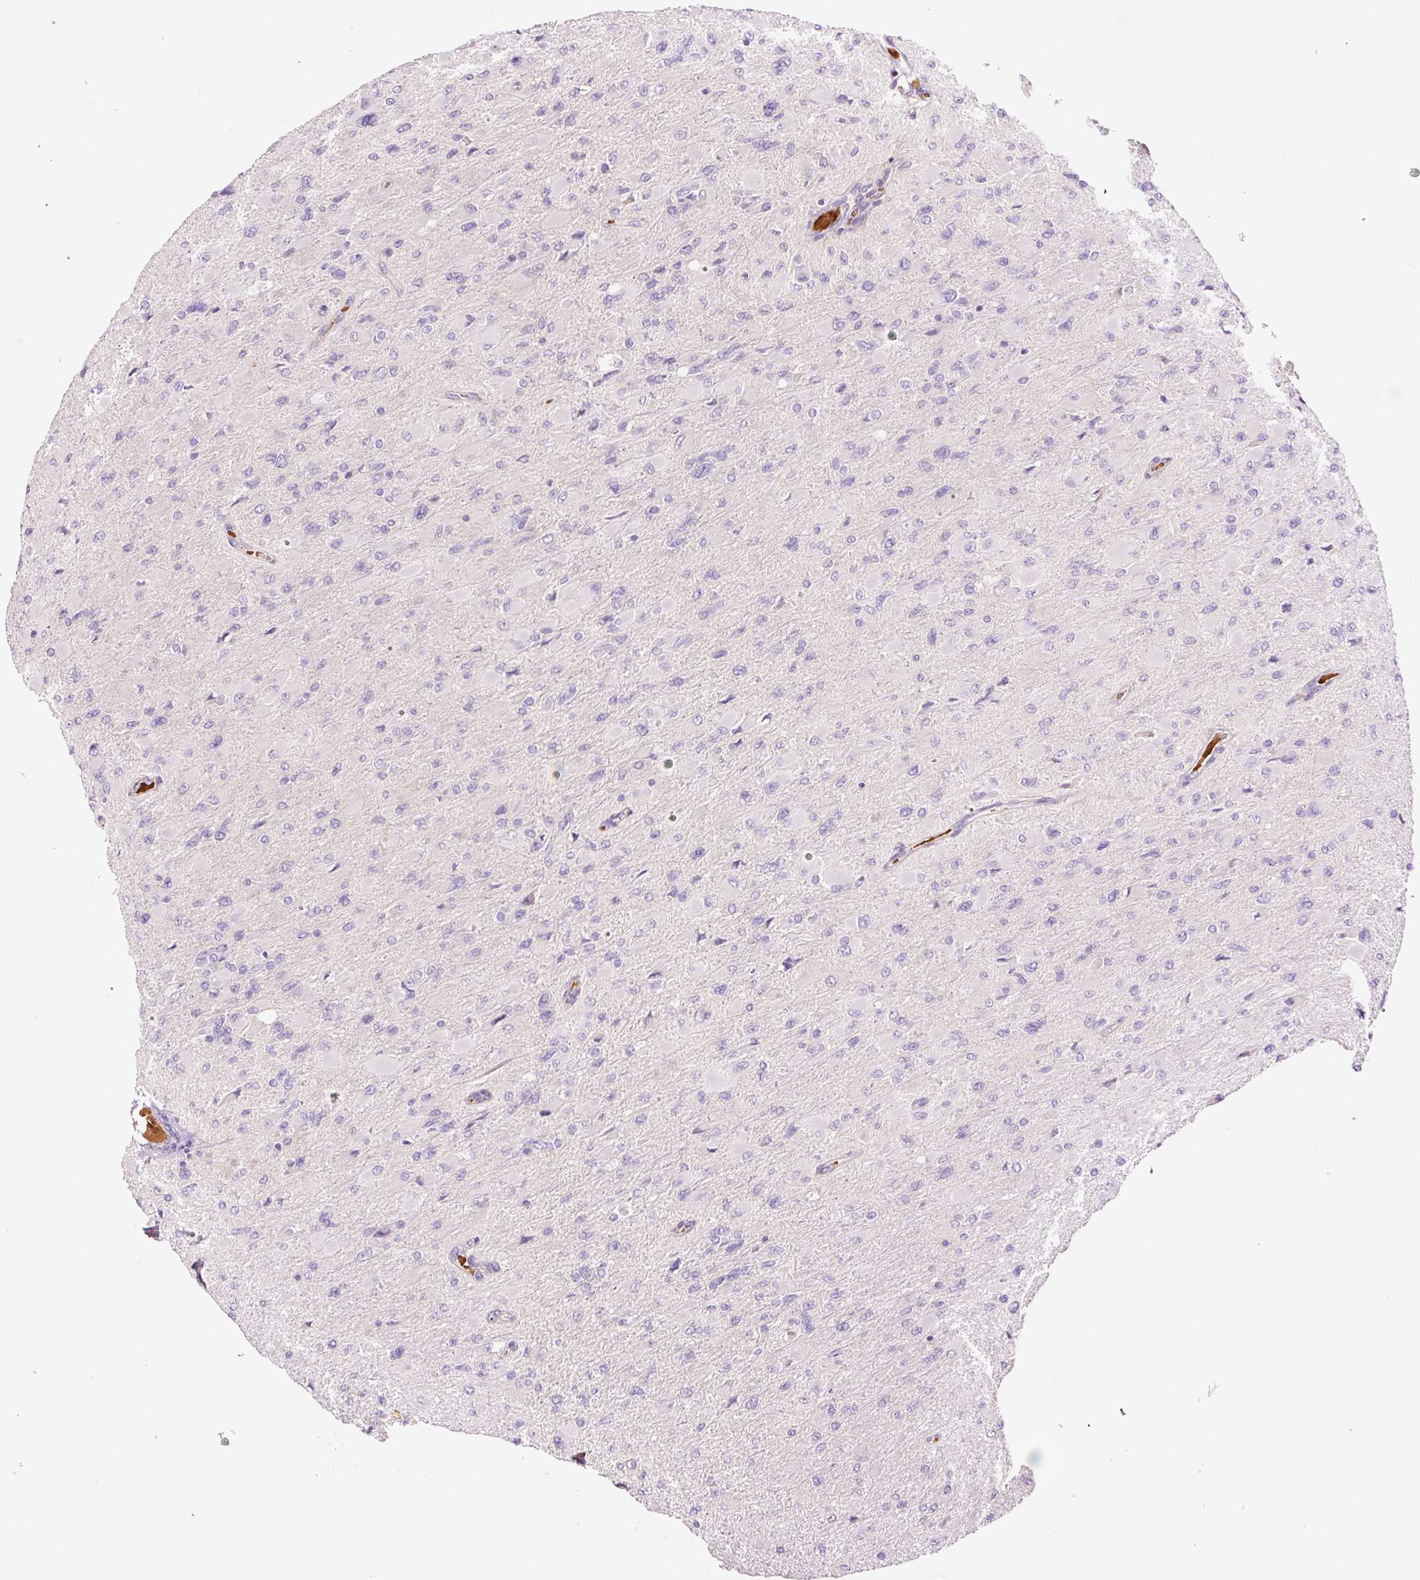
{"staining": {"intensity": "negative", "quantity": "none", "location": "none"}, "tissue": "glioma", "cell_type": "Tumor cells", "image_type": "cancer", "snomed": [{"axis": "morphology", "description": "Glioma, malignant, High grade"}, {"axis": "topography", "description": "Cerebral cortex"}], "caption": "Malignant high-grade glioma stained for a protein using IHC shows no staining tumor cells.", "gene": "TMEM235", "patient": {"sex": "female", "age": 36}}